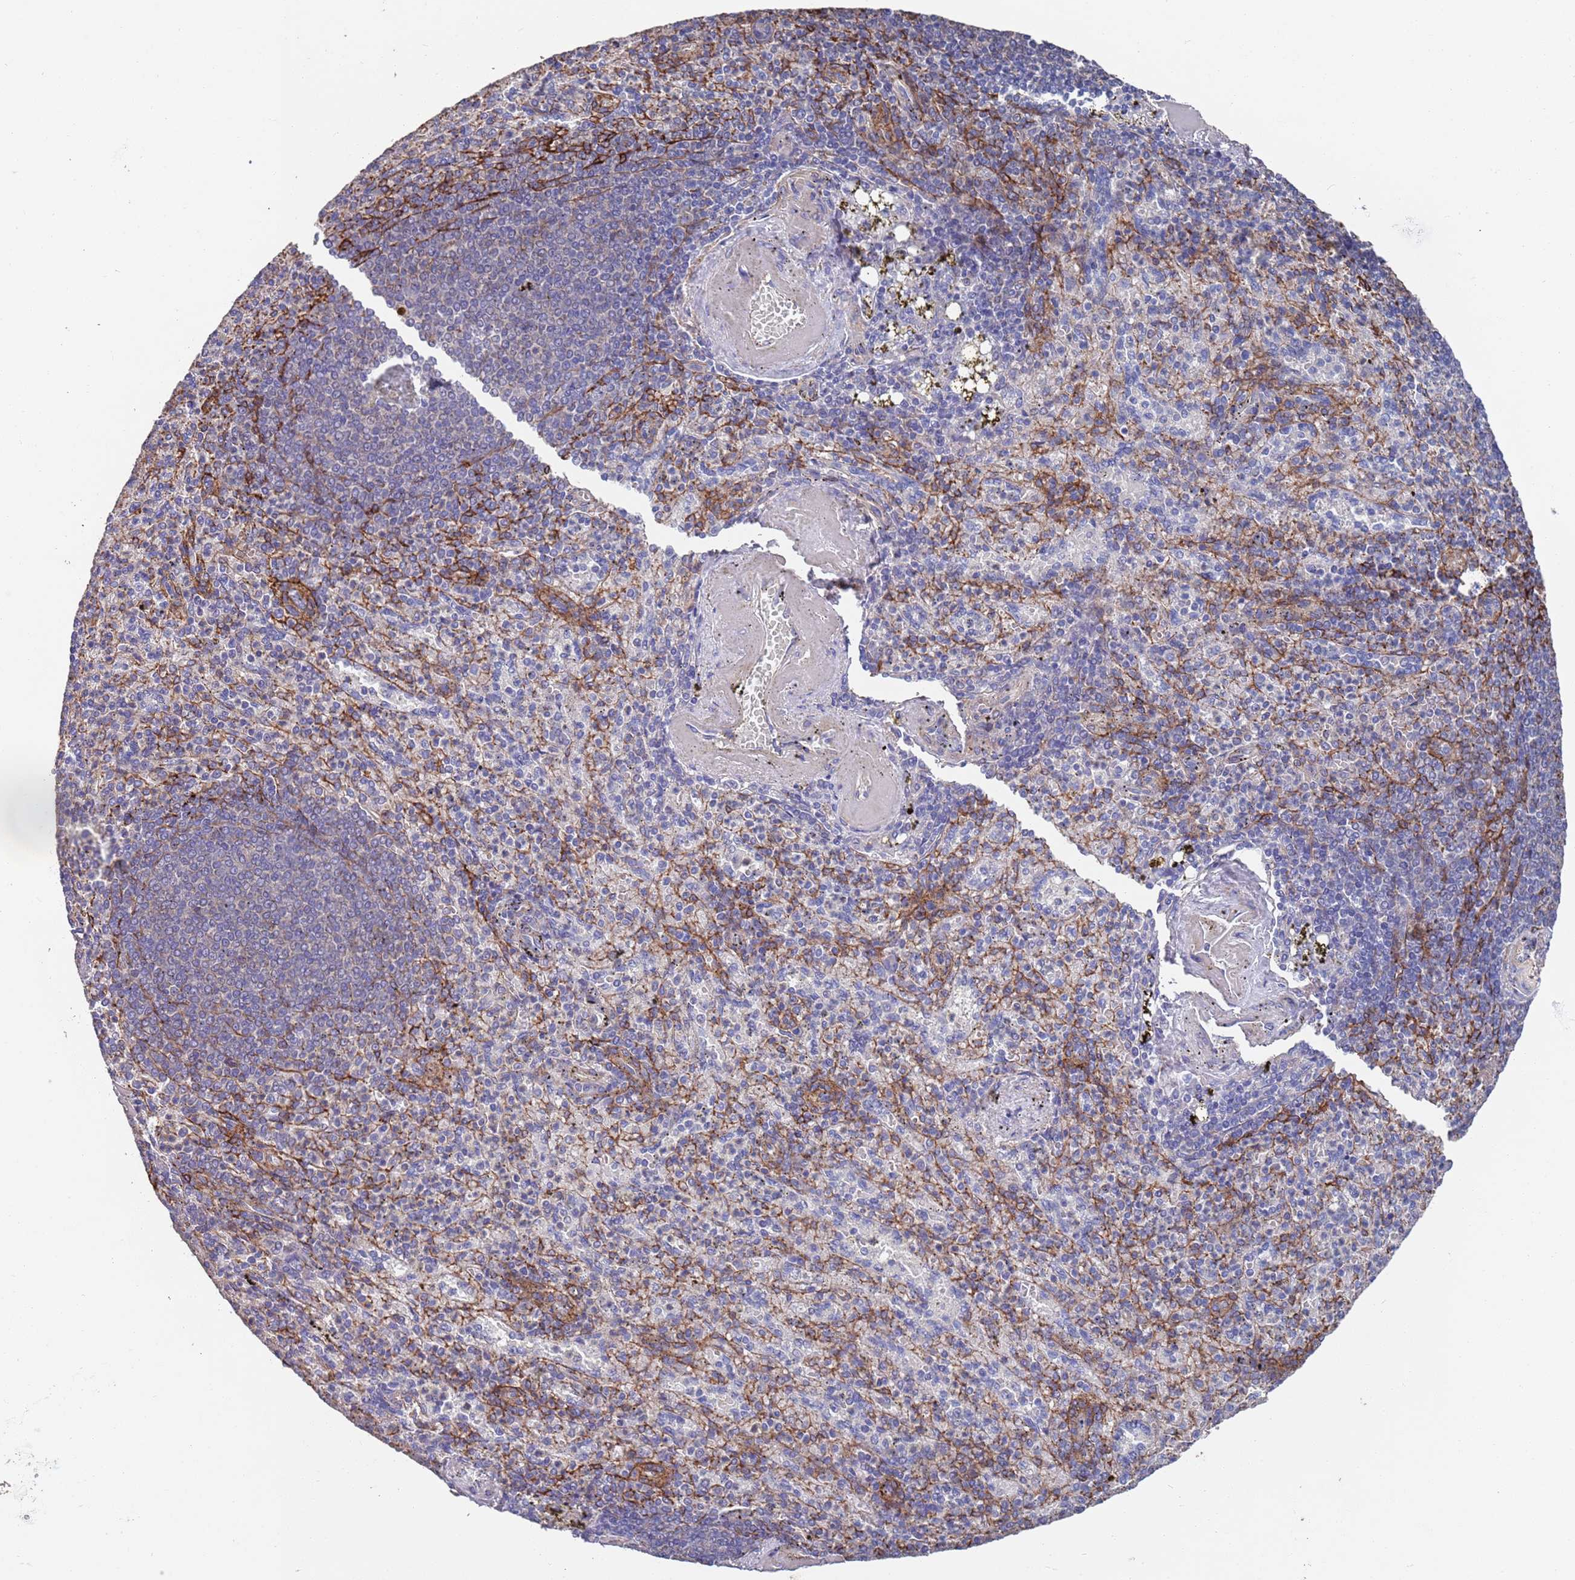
{"staining": {"intensity": "negative", "quantity": "none", "location": "none"}, "tissue": "spleen", "cell_type": "Cells in red pulp", "image_type": "normal", "snomed": [{"axis": "morphology", "description": "Normal tissue, NOS"}, {"axis": "topography", "description": "Spleen"}], "caption": "DAB immunohistochemical staining of unremarkable human spleen shows no significant positivity in cells in red pulp.", "gene": "ANK2", "patient": {"sex": "female", "age": 74}}